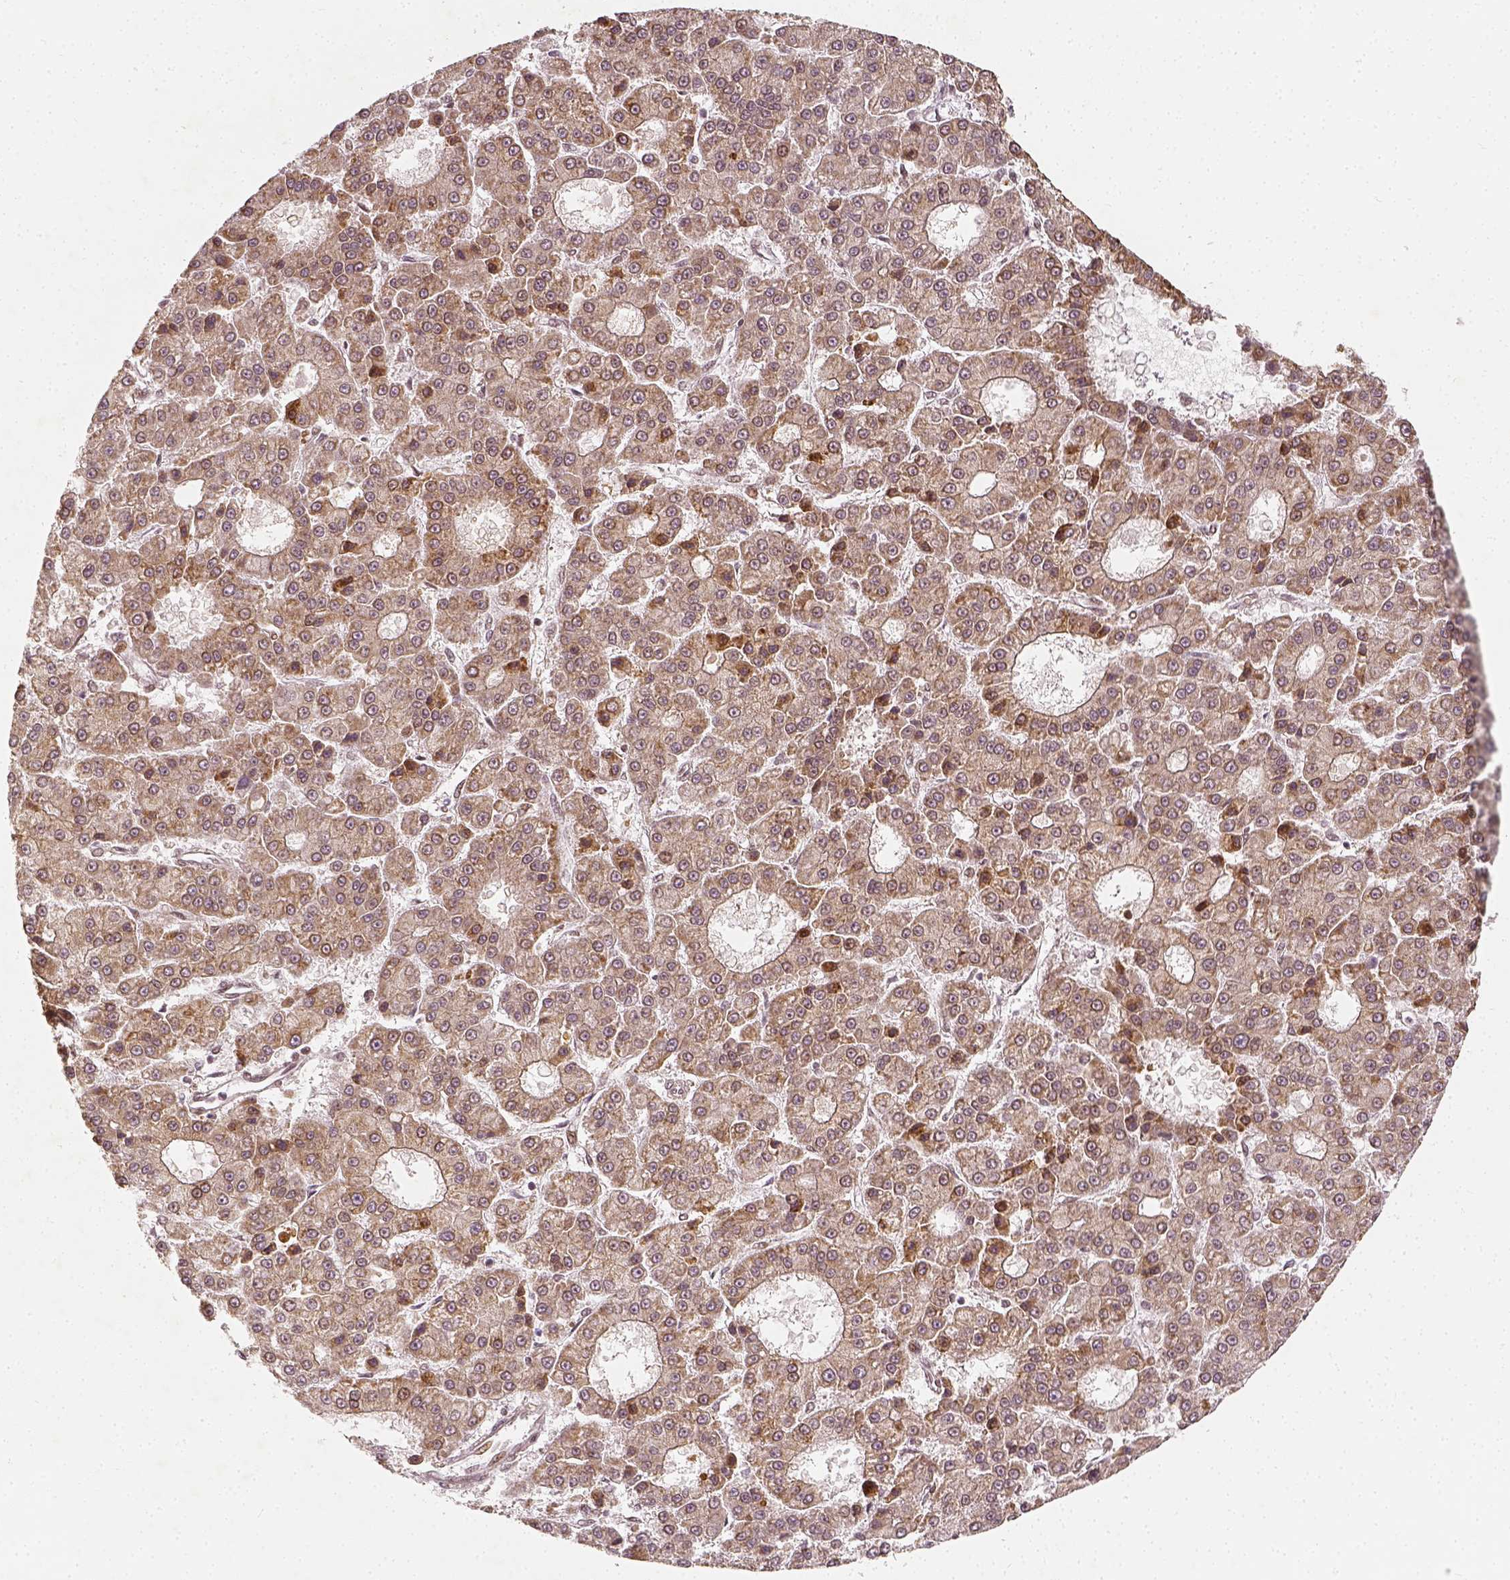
{"staining": {"intensity": "weak", "quantity": ">75%", "location": "cytoplasmic/membranous"}, "tissue": "liver cancer", "cell_type": "Tumor cells", "image_type": "cancer", "snomed": [{"axis": "morphology", "description": "Carcinoma, Hepatocellular, NOS"}, {"axis": "topography", "description": "Liver"}], "caption": "Protein expression analysis of human liver cancer (hepatocellular carcinoma) reveals weak cytoplasmic/membranous staining in about >75% of tumor cells.", "gene": "ZMAT3", "patient": {"sex": "male", "age": 70}}